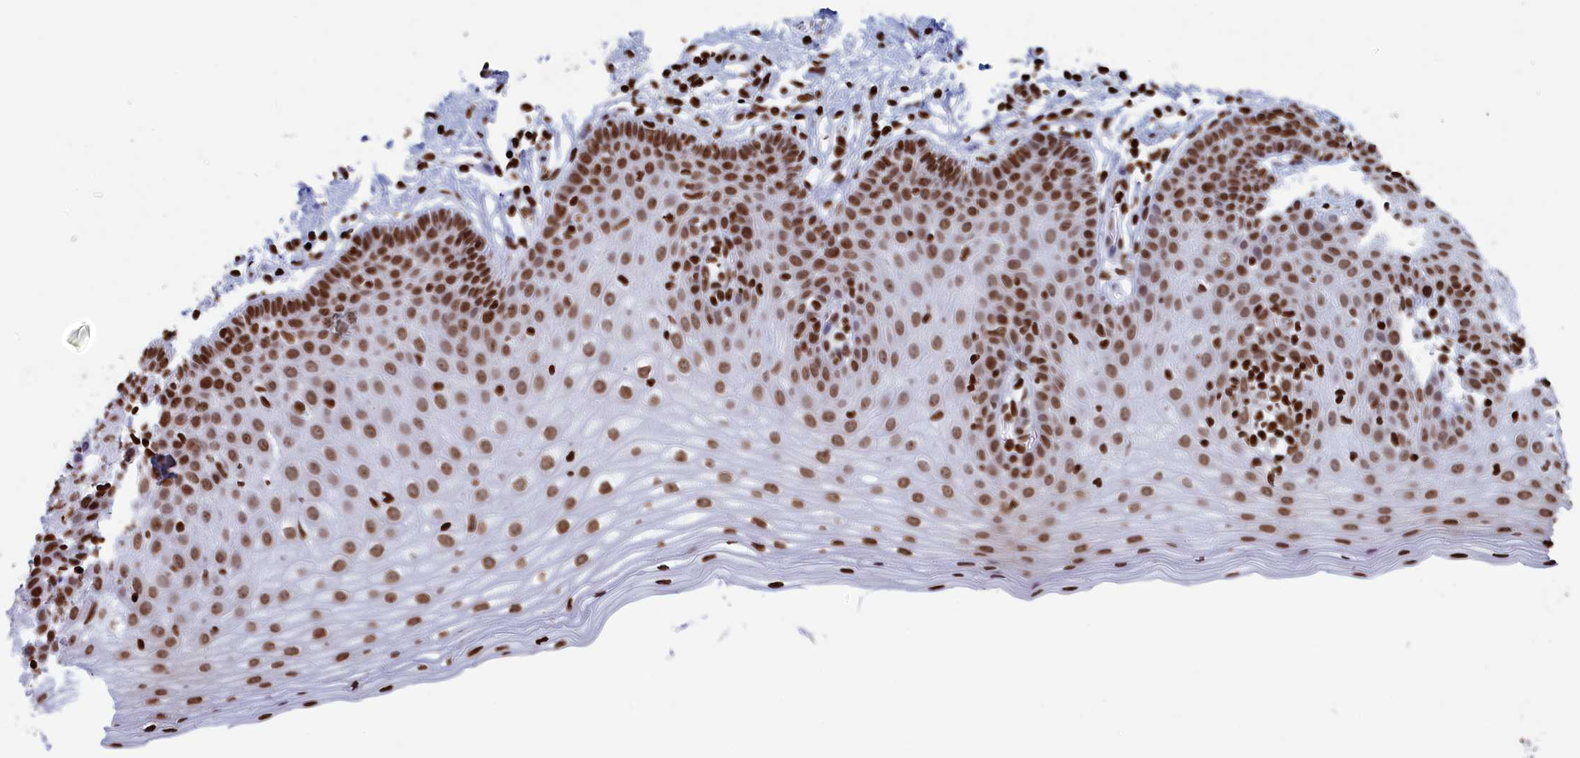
{"staining": {"intensity": "moderate", "quantity": ">75%", "location": "nuclear"}, "tissue": "cervix", "cell_type": "Glandular cells", "image_type": "normal", "snomed": [{"axis": "morphology", "description": "Normal tissue, NOS"}, {"axis": "topography", "description": "Cervix"}], "caption": "This histopathology image displays immunohistochemistry (IHC) staining of benign human cervix, with medium moderate nuclear expression in approximately >75% of glandular cells.", "gene": "APOBEC3A", "patient": {"sex": "female", "age": 36}}